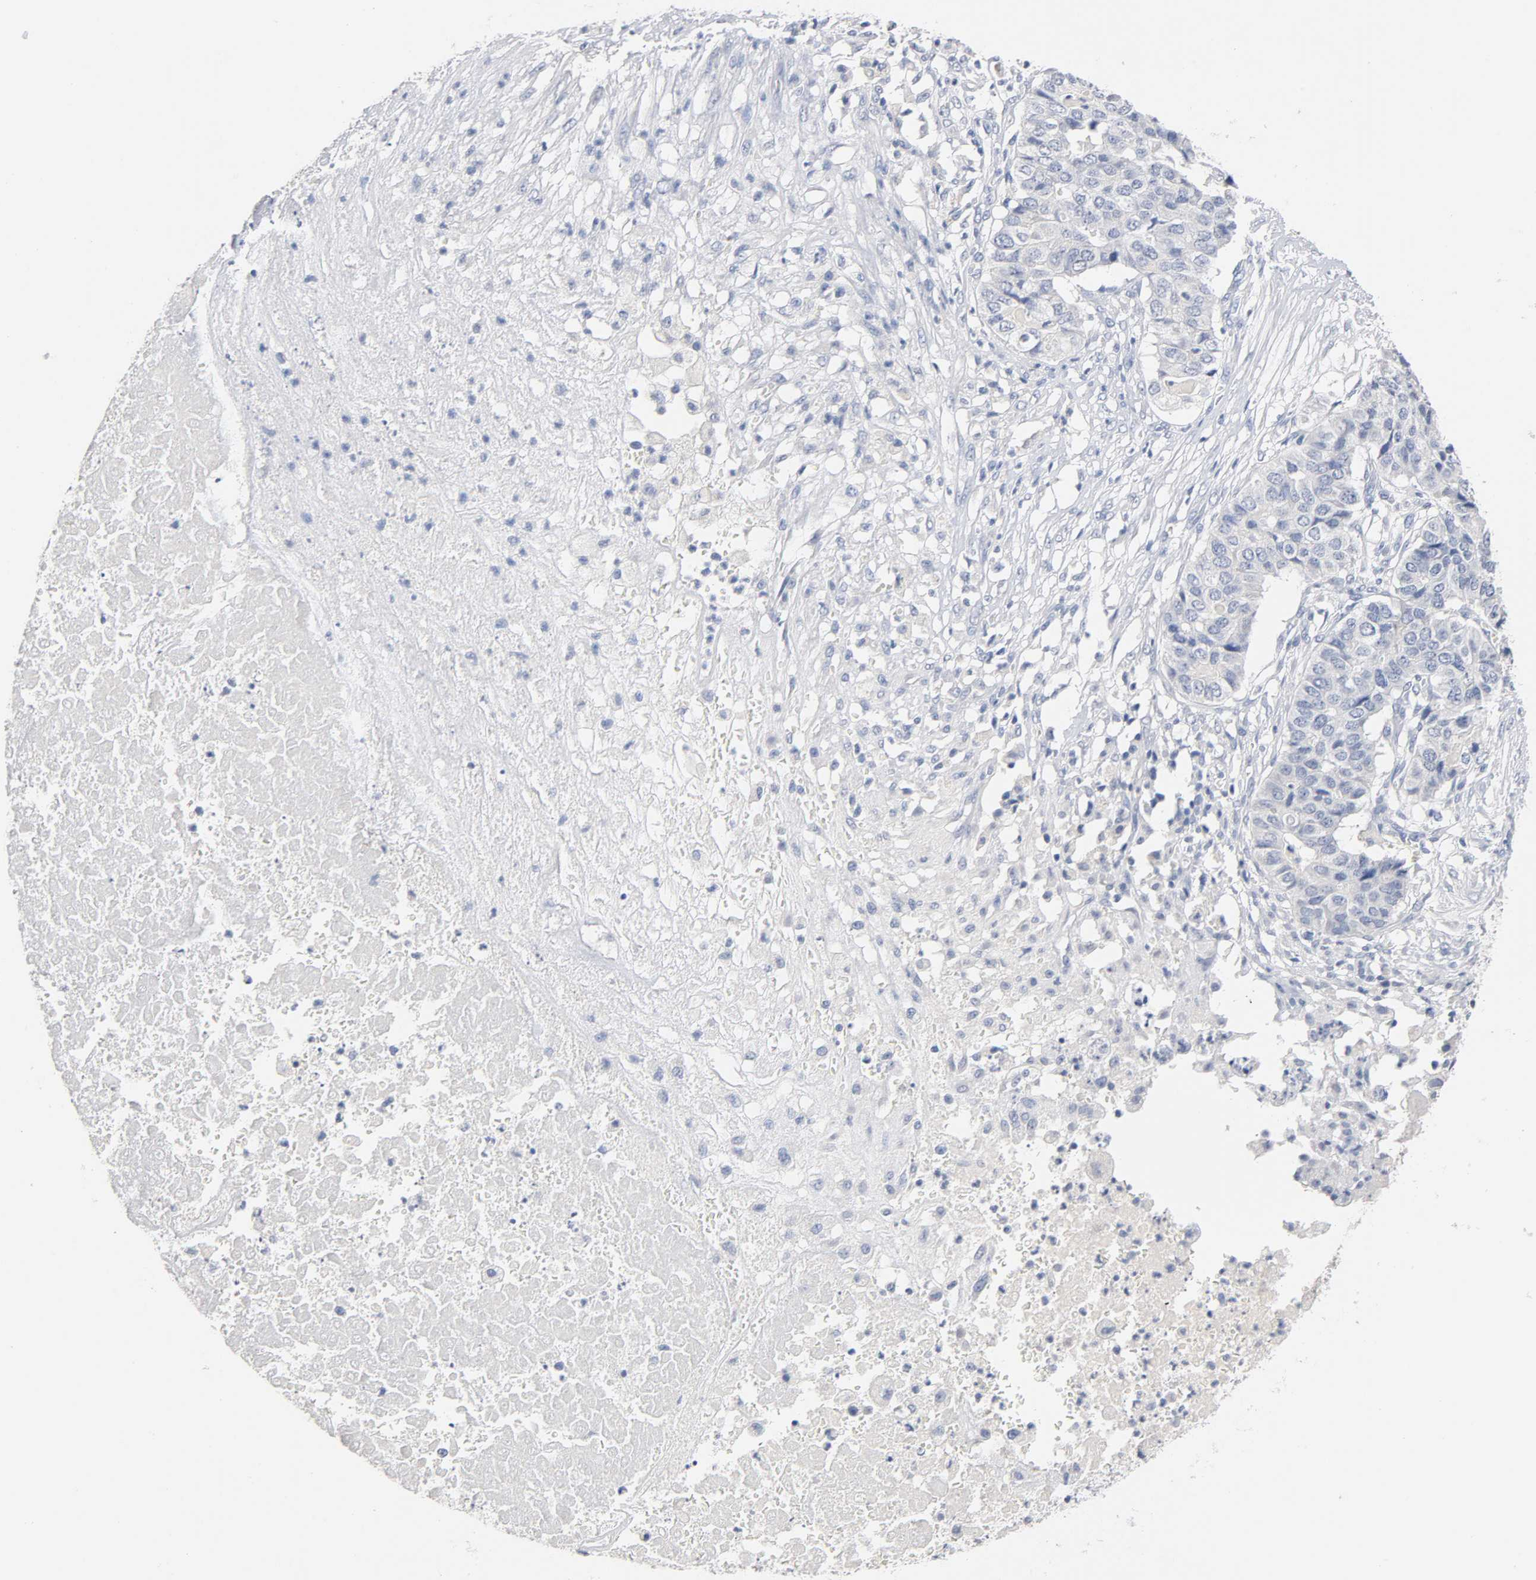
{"staining": {"intensity": "negative", "quantity": "none", "location": "none"}, "tissue": "pancreatic cancer", "cell_type": "Tumor cells", "image_type": "cancer", "snomed": [{"axis": "morphology", "description": "Adenocarcinoma, NOS"}, {"axis": "topography", "description": "Pancreas"}], "caption": "Immunohistochemical staining of pancreatic cancer (adenocarcinoma) displays no significant positivity in tumor cells.", "gene": "ZCCHC13", "patient": {"sex": "male", "age": 50}}